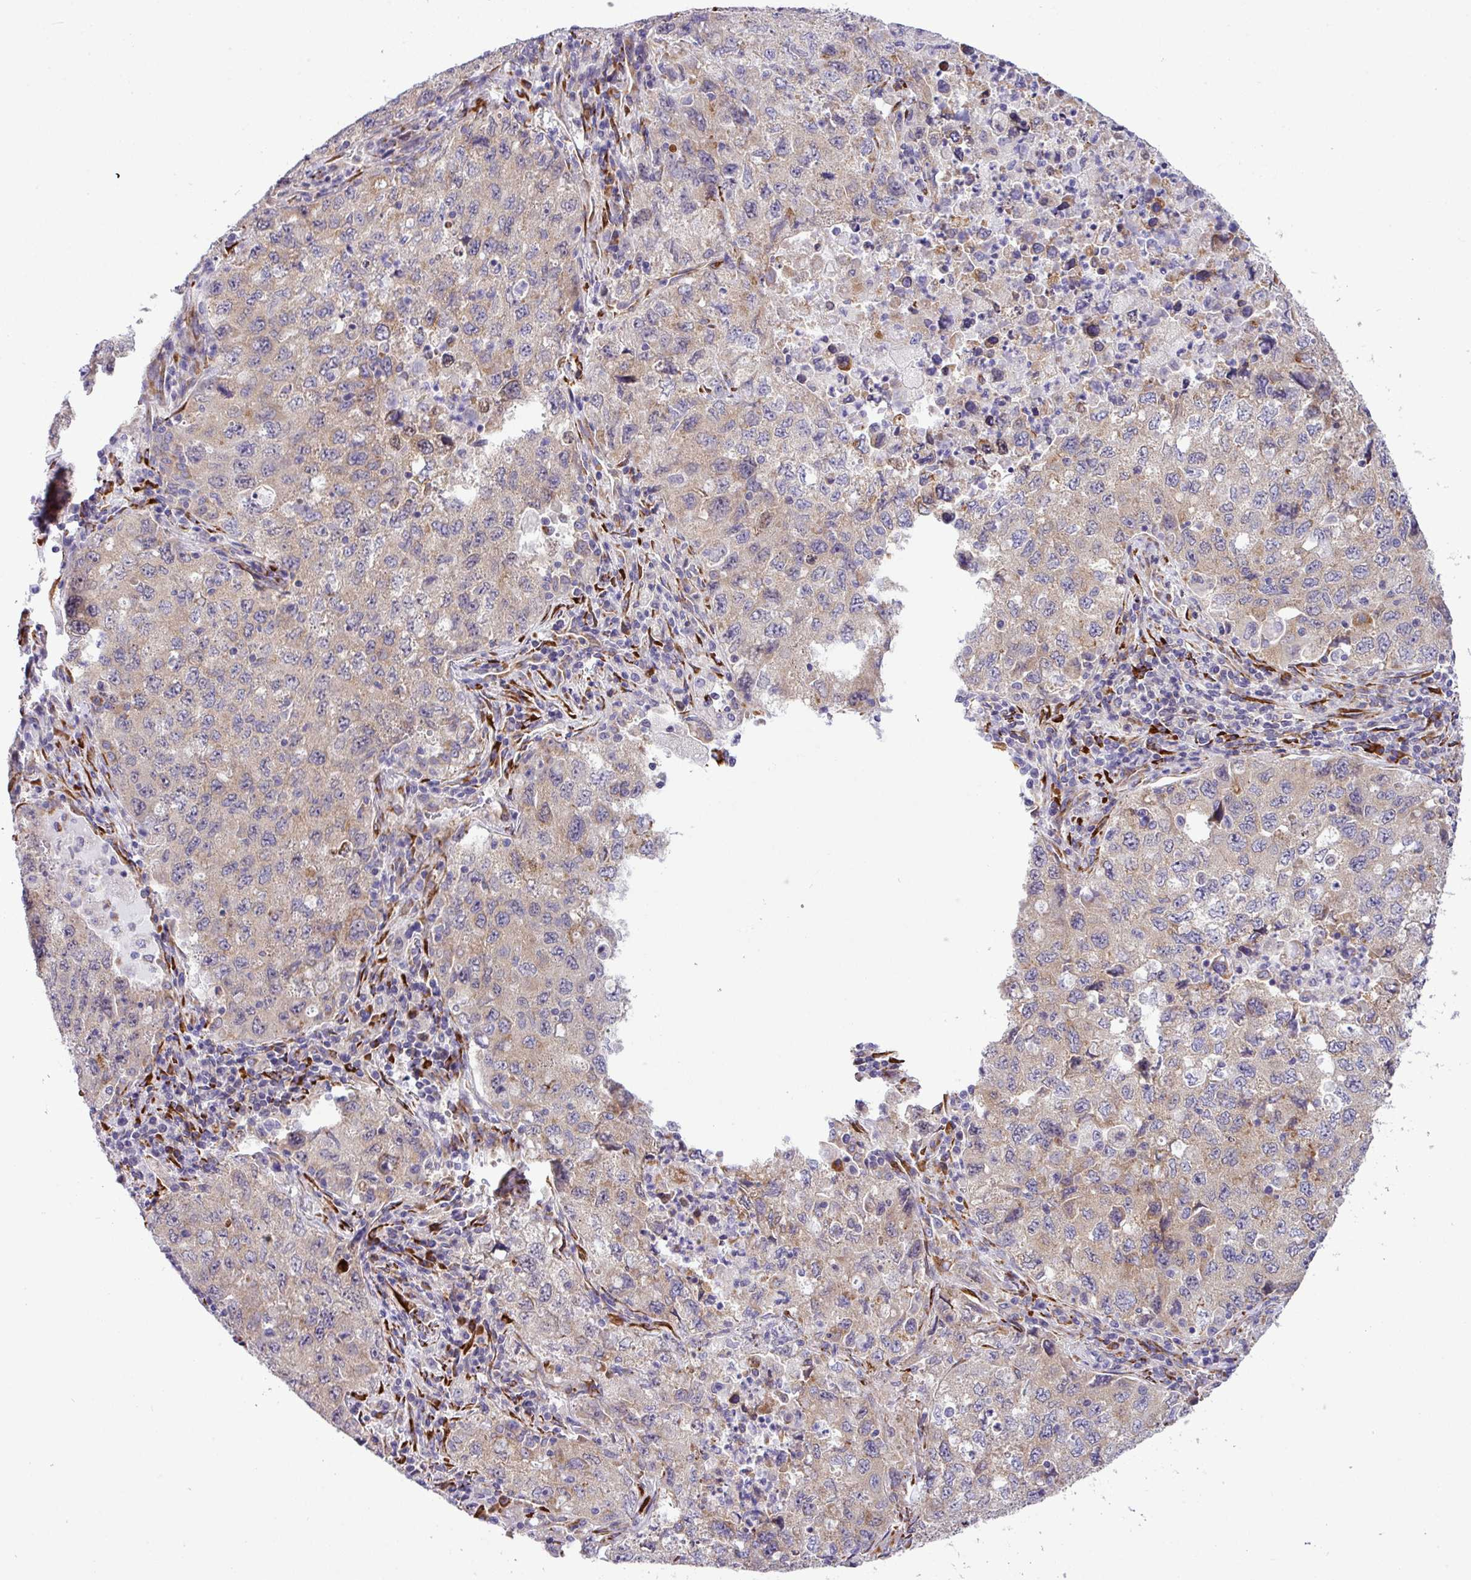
{"staining": {"intensity": "weak", "quantity": "<25%", "location": "cytoplasmic/membranous"}, "tissue": "lung cancer", "cell_type": "Tumor cells", "image_type": "cancer", "snomed": [{"axis": "morphology", "description": "Adenocarcinoma, NOS"}, {"axis": "topography", "description": "Lung"}], "caption": "Immunohistochemistry photomicrograph of adenocarcinoma (lung) stained for a protein (brown), which displays no staining in tumor cells.", "gene": "CFAP97", "patient": {"sex": "female", "age": 57}}